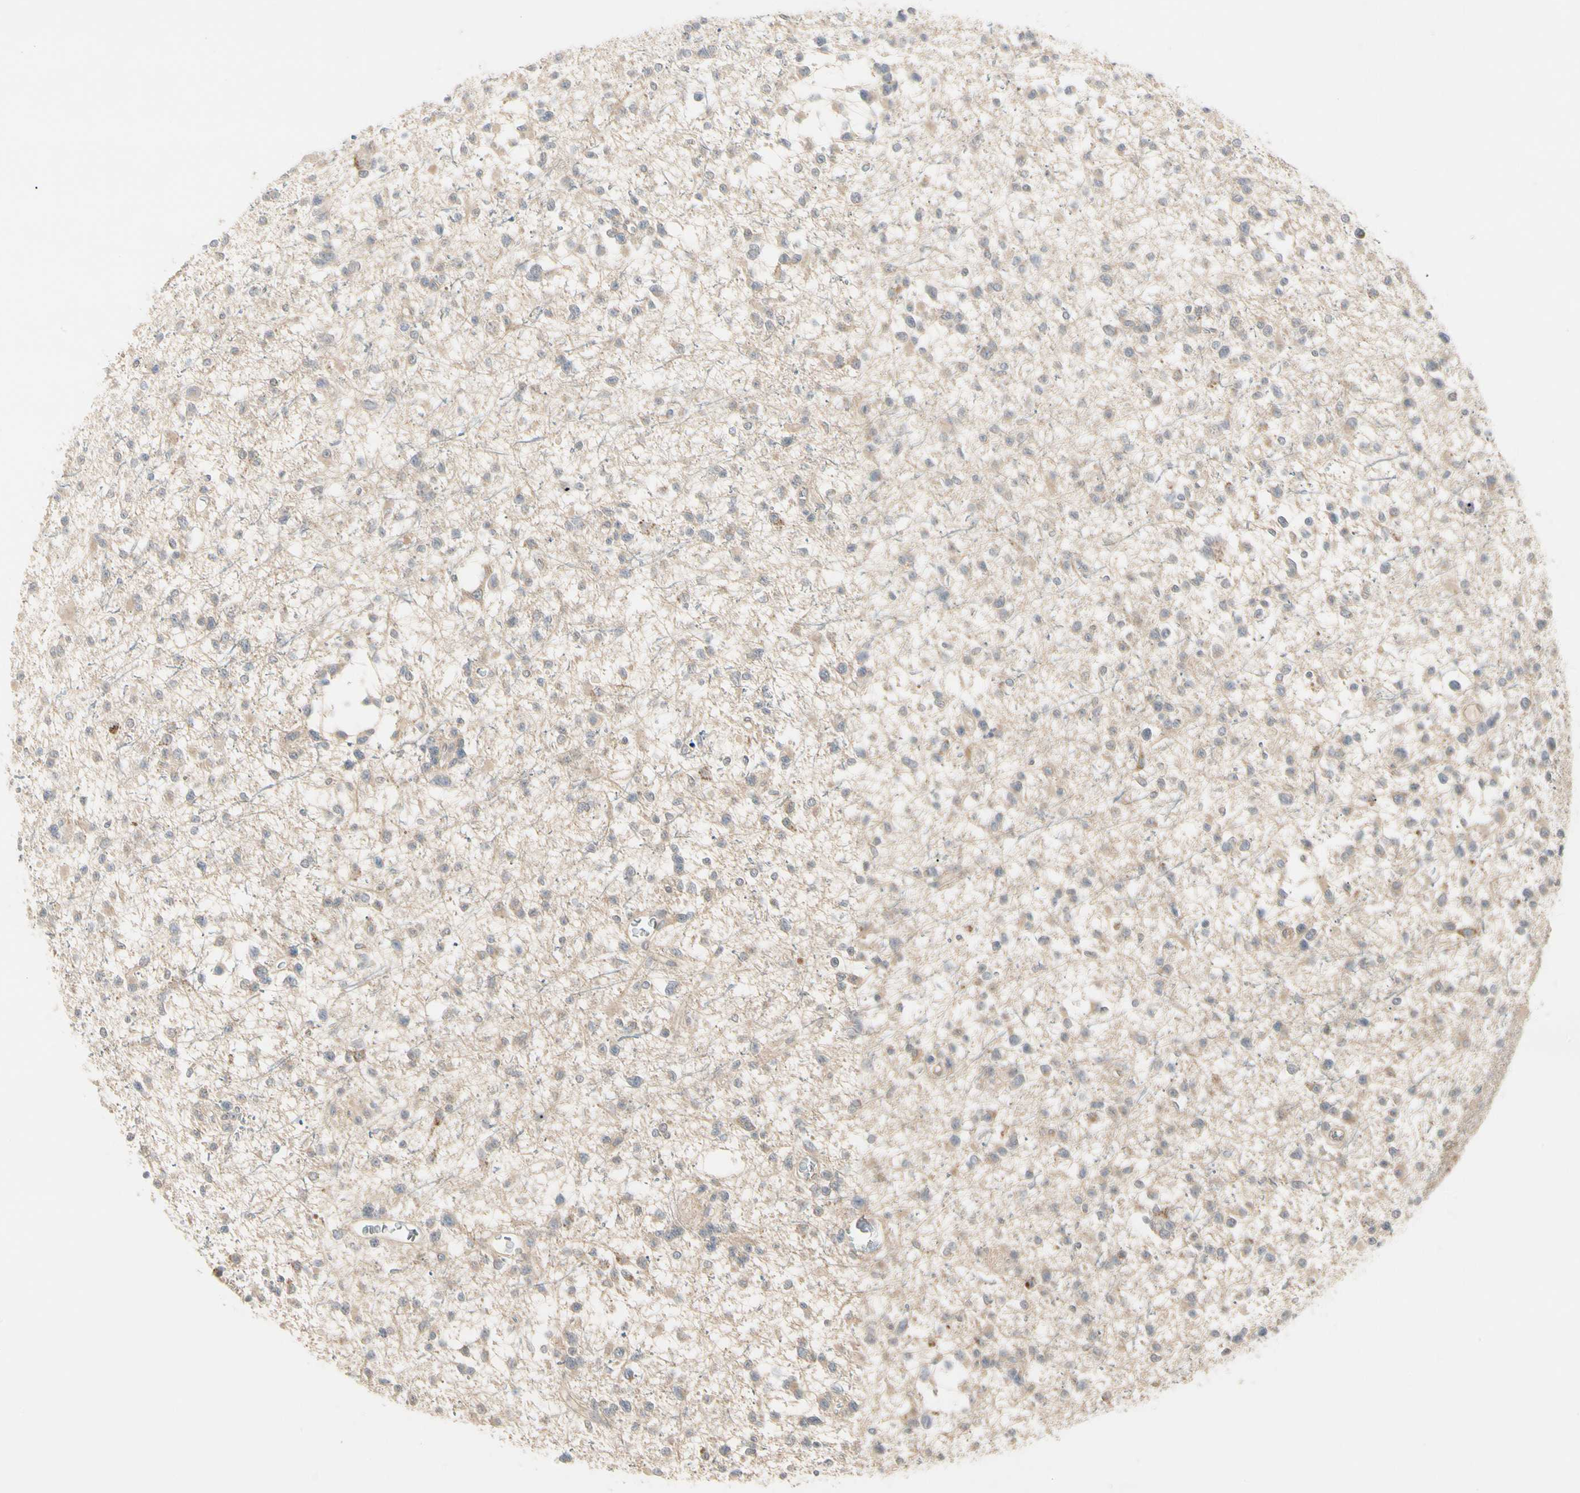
{"staining": {"intensity": "weak", "quantity": ">75%", "location": "cytoplasmic/membranous"}, "tissue": "glioma", "cell_type": "Tumor cells", "image_type": "cancer", "snomed": [{"axis": "morphology", "description": "Glioma, malignant, Low grade"}, {"axis": "topography", "description": "Brain"}], "caption": "Glioma was stained to show a protein in brown. There is low levels of weak cytoplasmic/membranous expression in about >75% of tumor cells.", "gene": "F2R", "patient": {"sex": "female", "age": 22}}